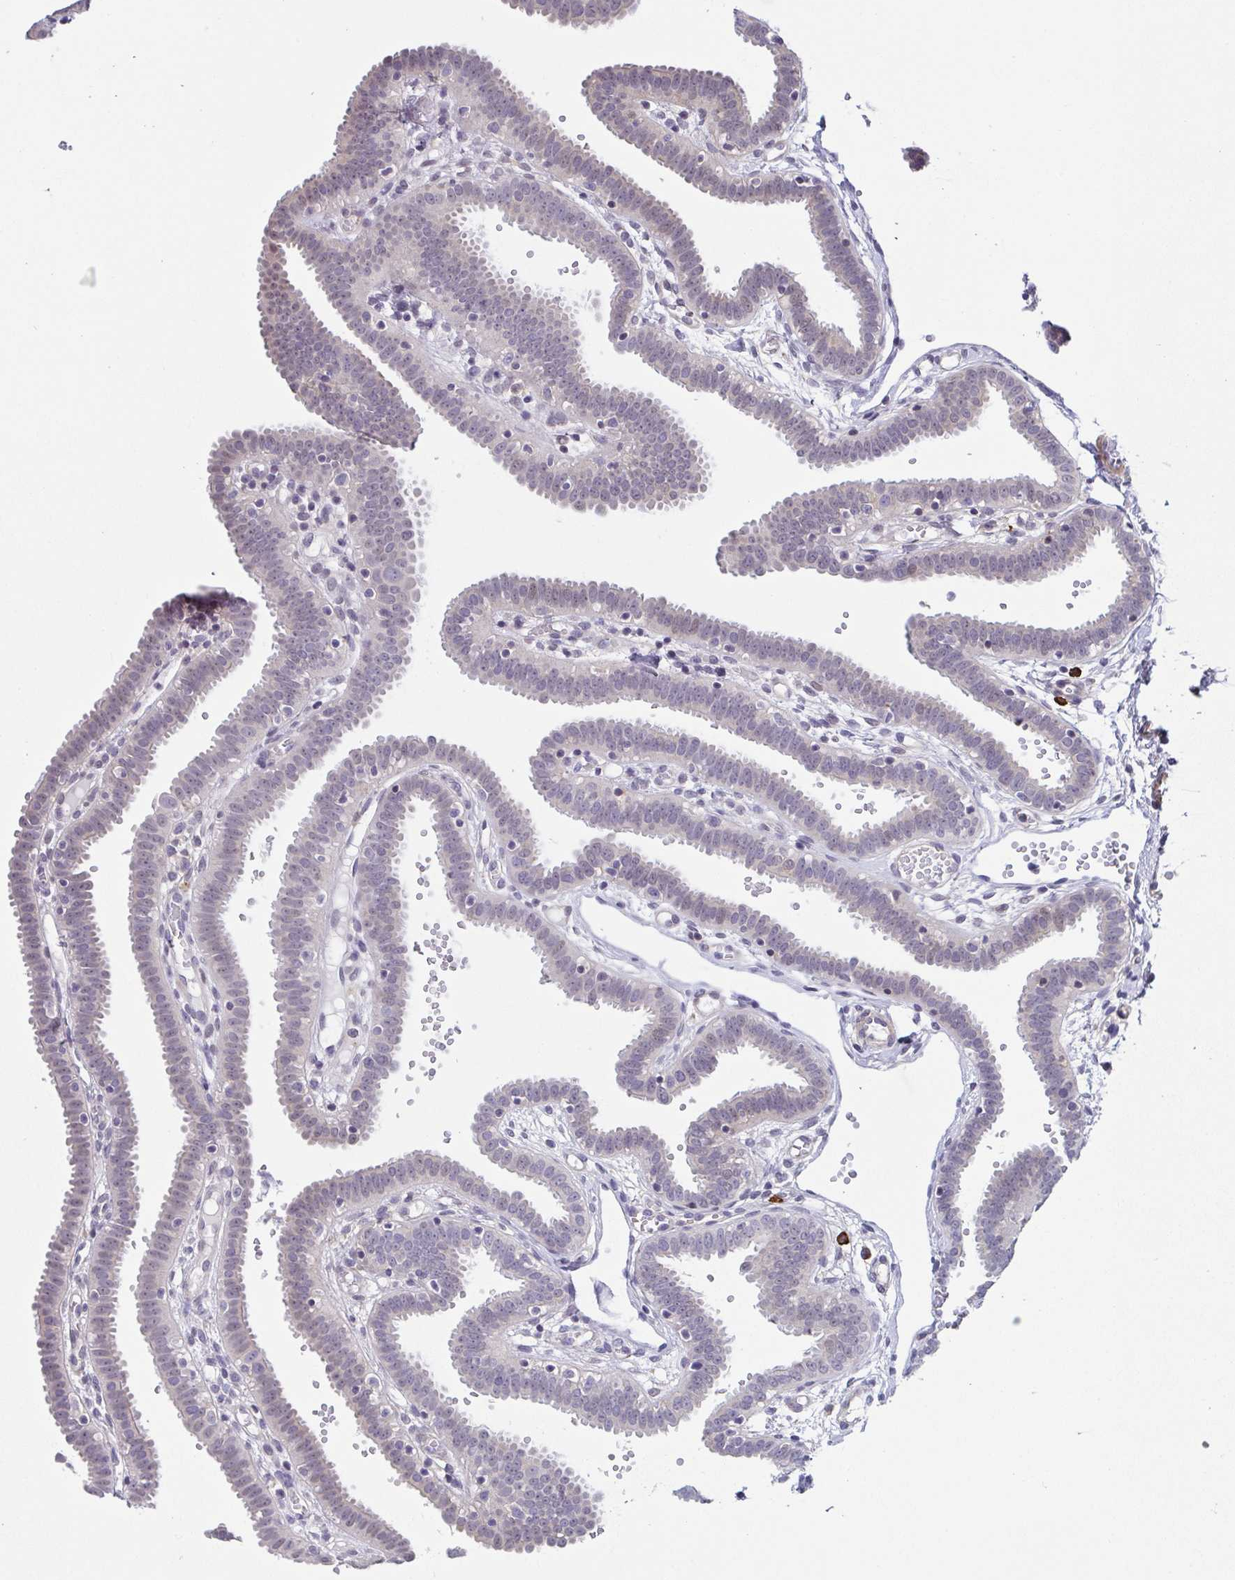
{"staining": {"intensity": "weak", "quantity": "25%-75%", "location": "cytoplasmic/membranous"}, "tissue": "fallopian tube", "cell_type": "Glandular cells", "image_type": "normal", "snomed": [{"axis": "morphology", "description": "Normal tissue, NOS"}, {"axis": "topography", "description": "Fallopian tube"}], "caption": "This micrograph displays benign fallopian tube stained with immunohistochemistry (IHC) to label a protein in brown. The cytoplasmic/membranous of glandular cells show weak positivity for the protein. Nuclei are counter-stained blue.", "gene": "PREPL", "patient": {"sex": "female", "age": 37}}